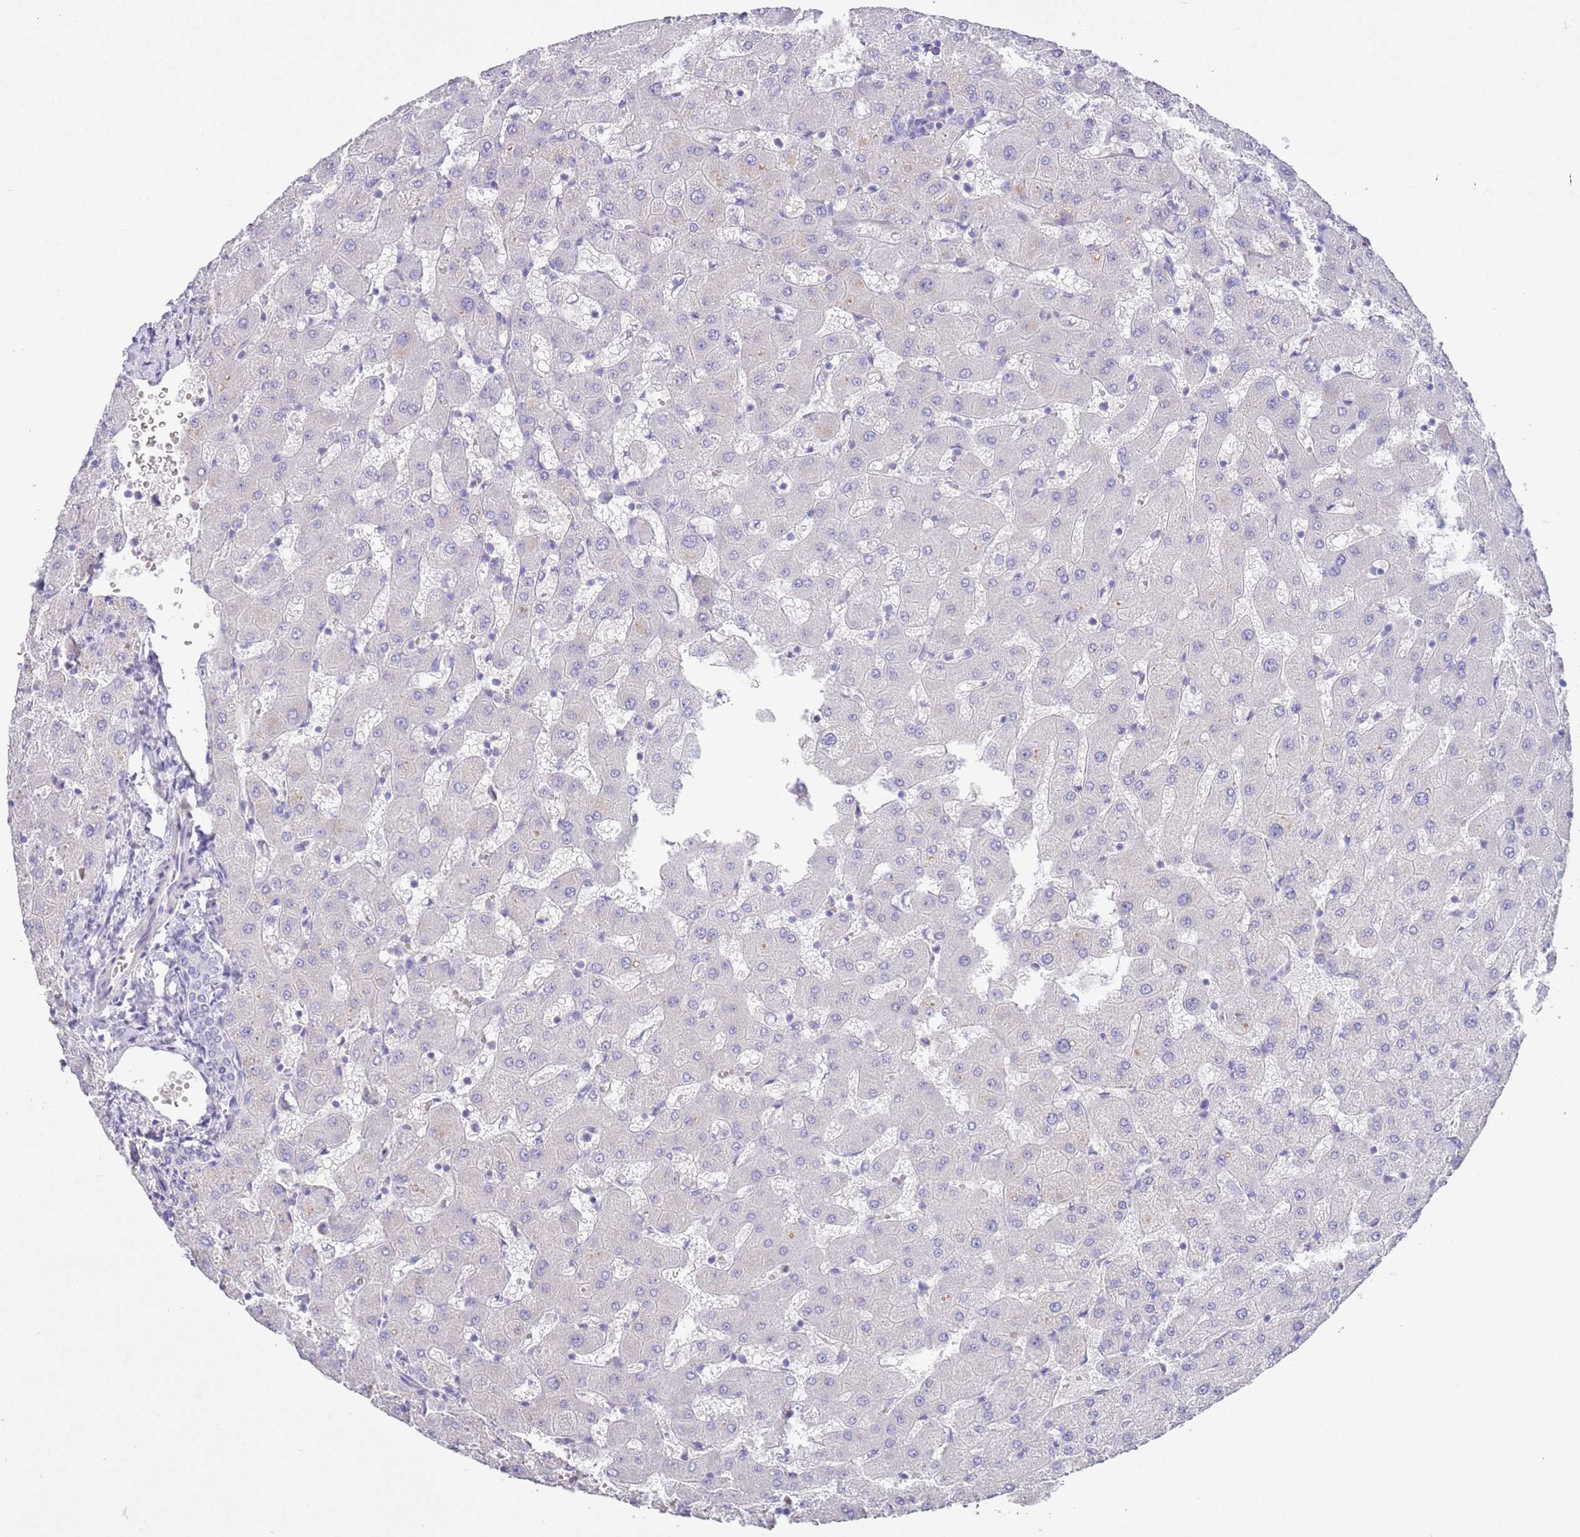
{"staining": {"intensity": "negative", "quantity": "none", "location": "none"}, "tissue": "liver", "cell_type": "Cholangiocytes", "image_type": "normal", "snomed": [{"axis": "morphology", "description": "Normal tissue, NOS"}, {"axis": "topography", "description": "Liver"}], "caption": "High magnification brightfield microscopy of benign liver stained with DAB (3,3'-diaminobenzidine) (brown) and counterstained with hematoxylin (blue): cholangiocytes show no significant positivity. (DAB immunohistochemistry visualized using brightfield microscopy, high magnification).", "gene": "IGFL4", "patient": {"sex": "female", "age": 63}}